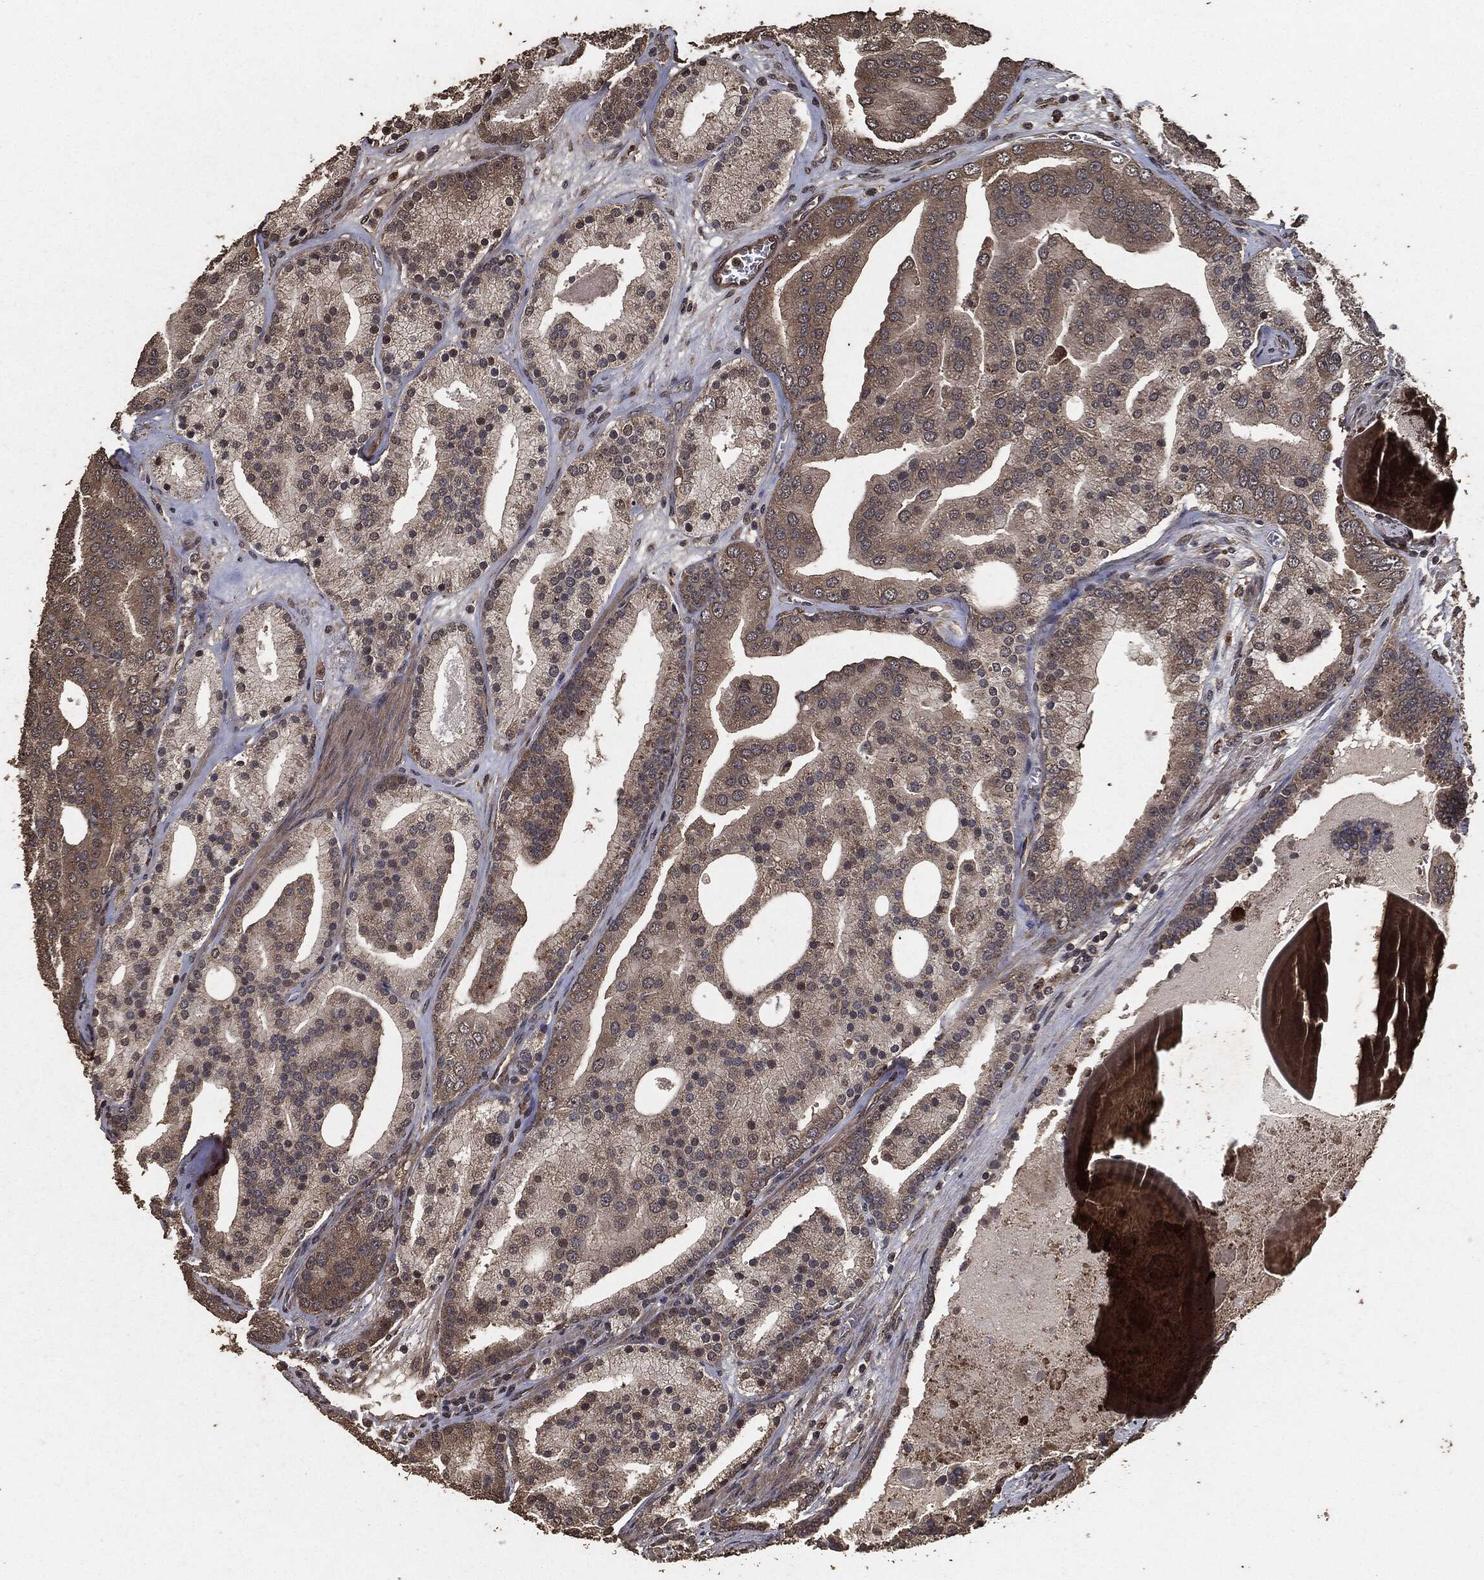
{"staining": {"intensity": "weak", "quantity": ">75%", "location": "cytoplasmic/membranous"}, "tissue": "prostate cancer", "cell_type": "Tumor cells", "image_type": "cancer", "snomed": [{"axis": "morphology", "description": "Adenocarcinoma, NOS"}, {"axis": "topography", "description": "Prostate"}], "caption": "A histopathology image of adenocarcinoma (prostate) stained for a protein exhibits weak cytoplasmic/membranous brown staining in tumor cells.", "gene": "AKT1S1", "patient": {"sex": "male", "age": 69}}